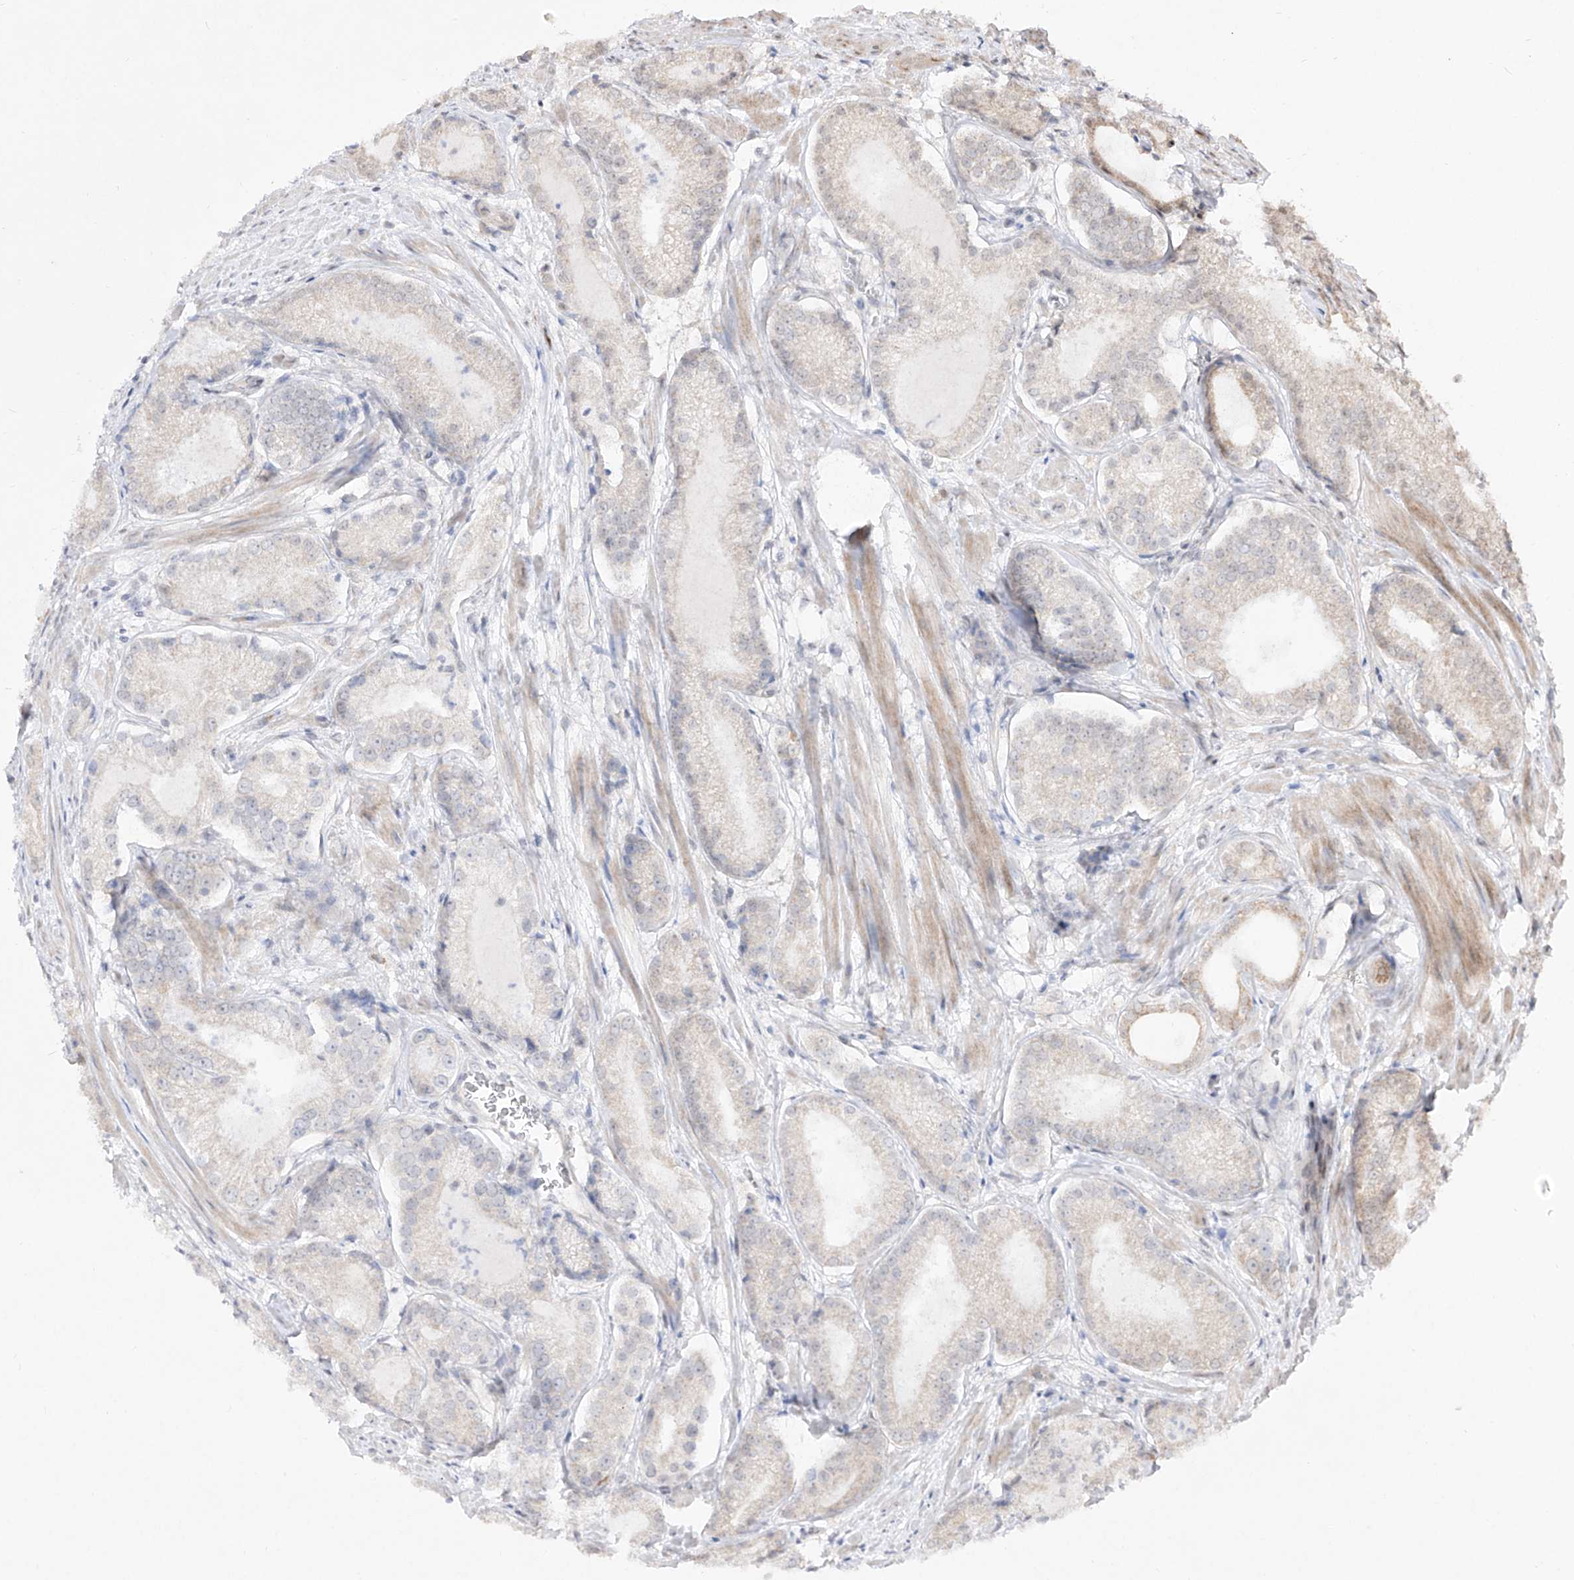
{"staining": {"intensity": "weak", "quantity": "<25%", "location": "cytoplasmic/membranous"}, "tissue": "prostate cancer", "cell_type": "Tumor cells", "image_type": "cancer", "snomed": [{"axis": "morphology", "description": "Adenocarcinoma, Low grade"}, {"axis": "topography", "description": "Prostate"}], "caption": "Tumor cells are negative for protein expression in human prostate adenocarcinoma (low-grade).", "gene": "SNRNP27", "patient": {"sex": "male", "age": 54}}